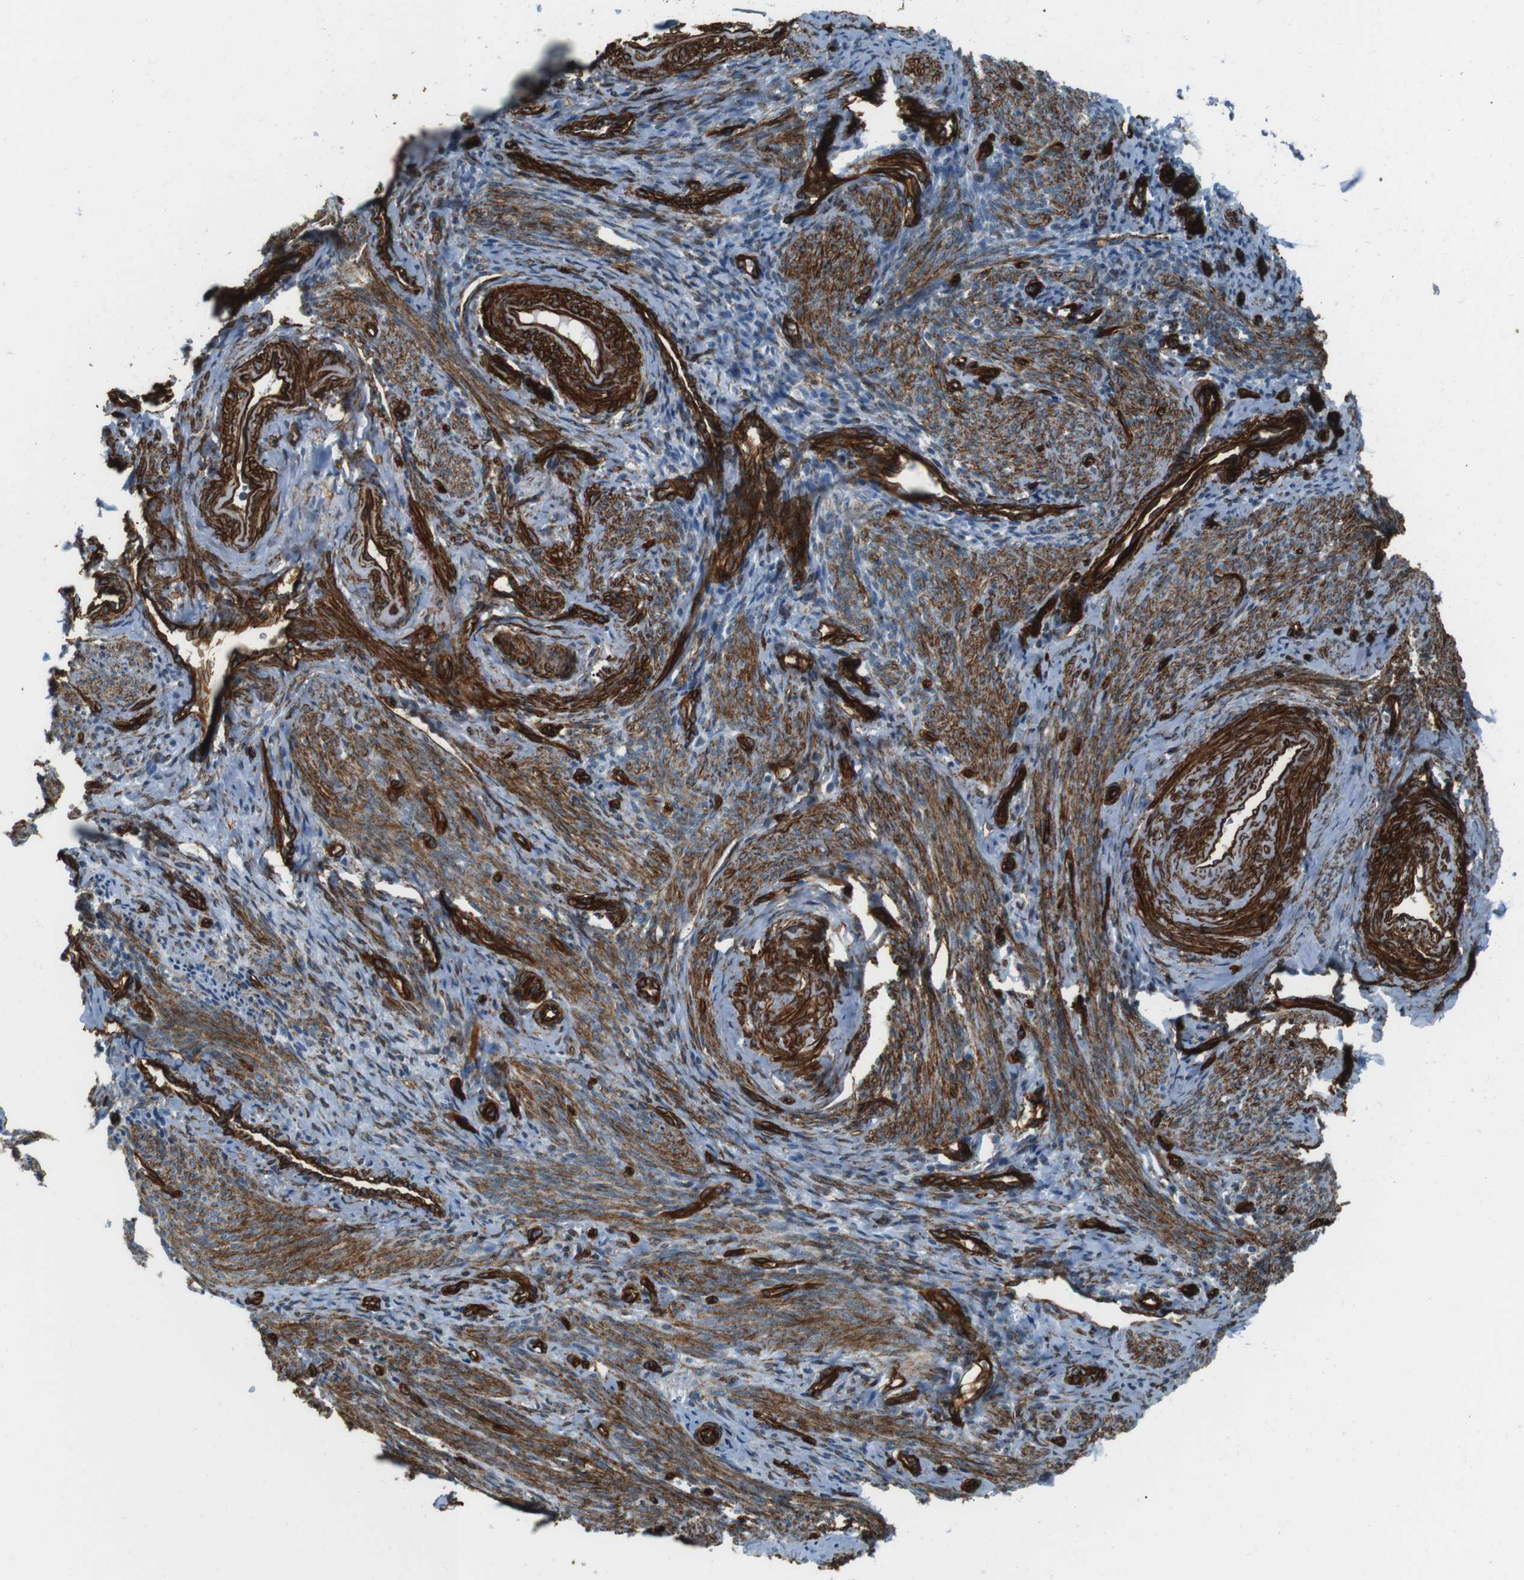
{"staining": {"intensity": "moderate", "quantity": "<25%", "location": "cytoplasmic/membranous"}, "tissue": "endometrium", "cell_type": "Cells in endometrial stroma", "image_type": "normal", "snomed": [{"axis": "morphology", "description": "Normal tissue, NOS"}, {"axis": "topography", "description": "Endometrium"}], "caption": "Brown immunohistochemical staining in normal endometrium demonstrates moderate cytoplasmic/membranous positivity in approximately <25% of cells in endometrial stroma.", "gene": "ODR4", "patient": {"sex": "female", "age": 50}}